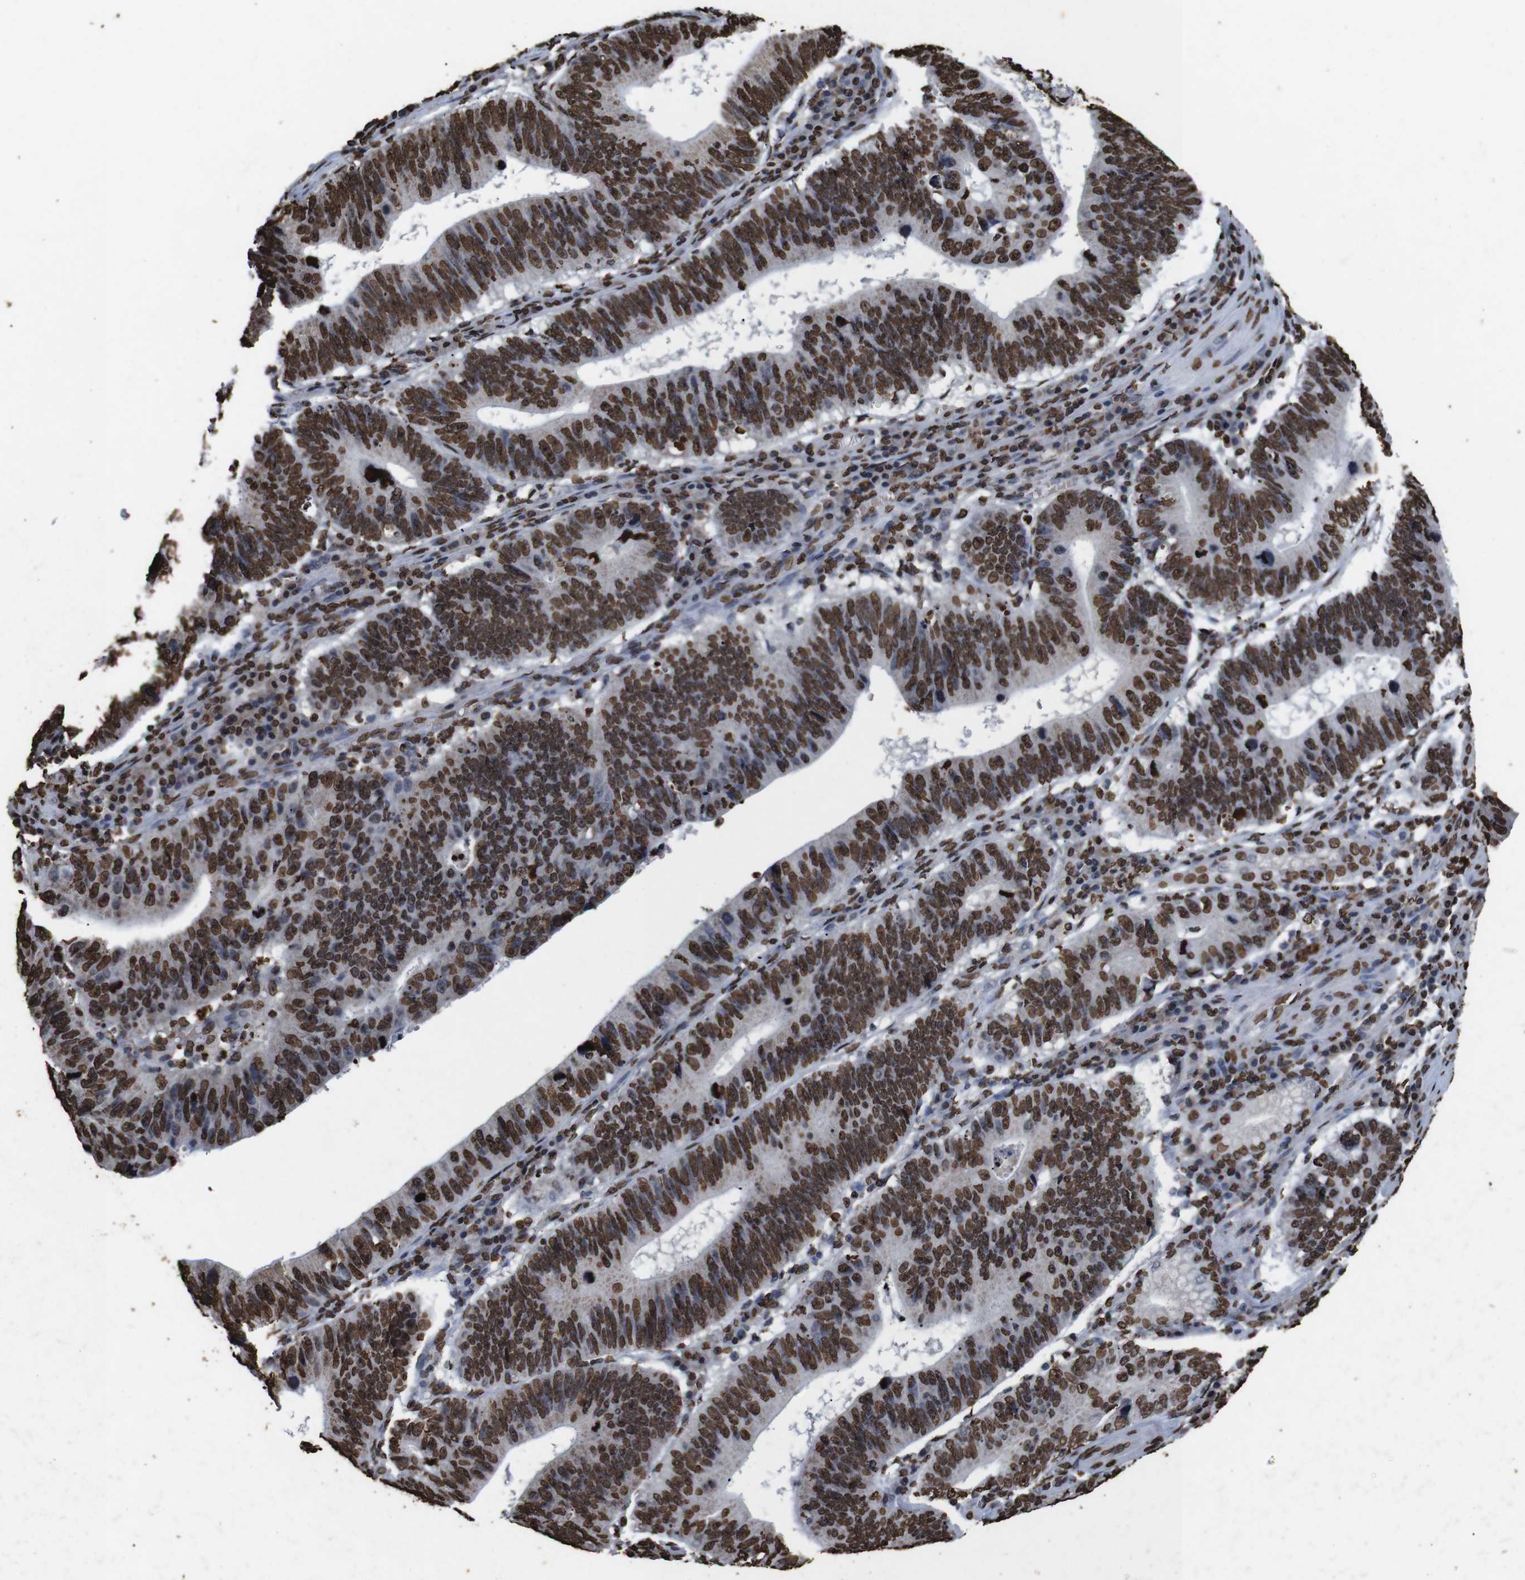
{"staining": {"intensity": "strong", "quantity": ">75%", "location": "nuclear"}, "tissue": "stomach cancer", "cell_type": "Tumor cells", "image_type": "cancer", "snomed": [{"axis": "morphology", "description": "Adenocarcinoma, NOS"}, {"axis": "topography", "description": "Stomach"}], "caption": "Immunohistochemical staining of adenocarcinoma (stomach) demonstrates strong nuclear protein positivity in approximately >75% of tumor cells. (IHC, brightfield microscopy, high magnification).", "gene": "MDM2", "patient": {"sex": "male", "age": 59}}